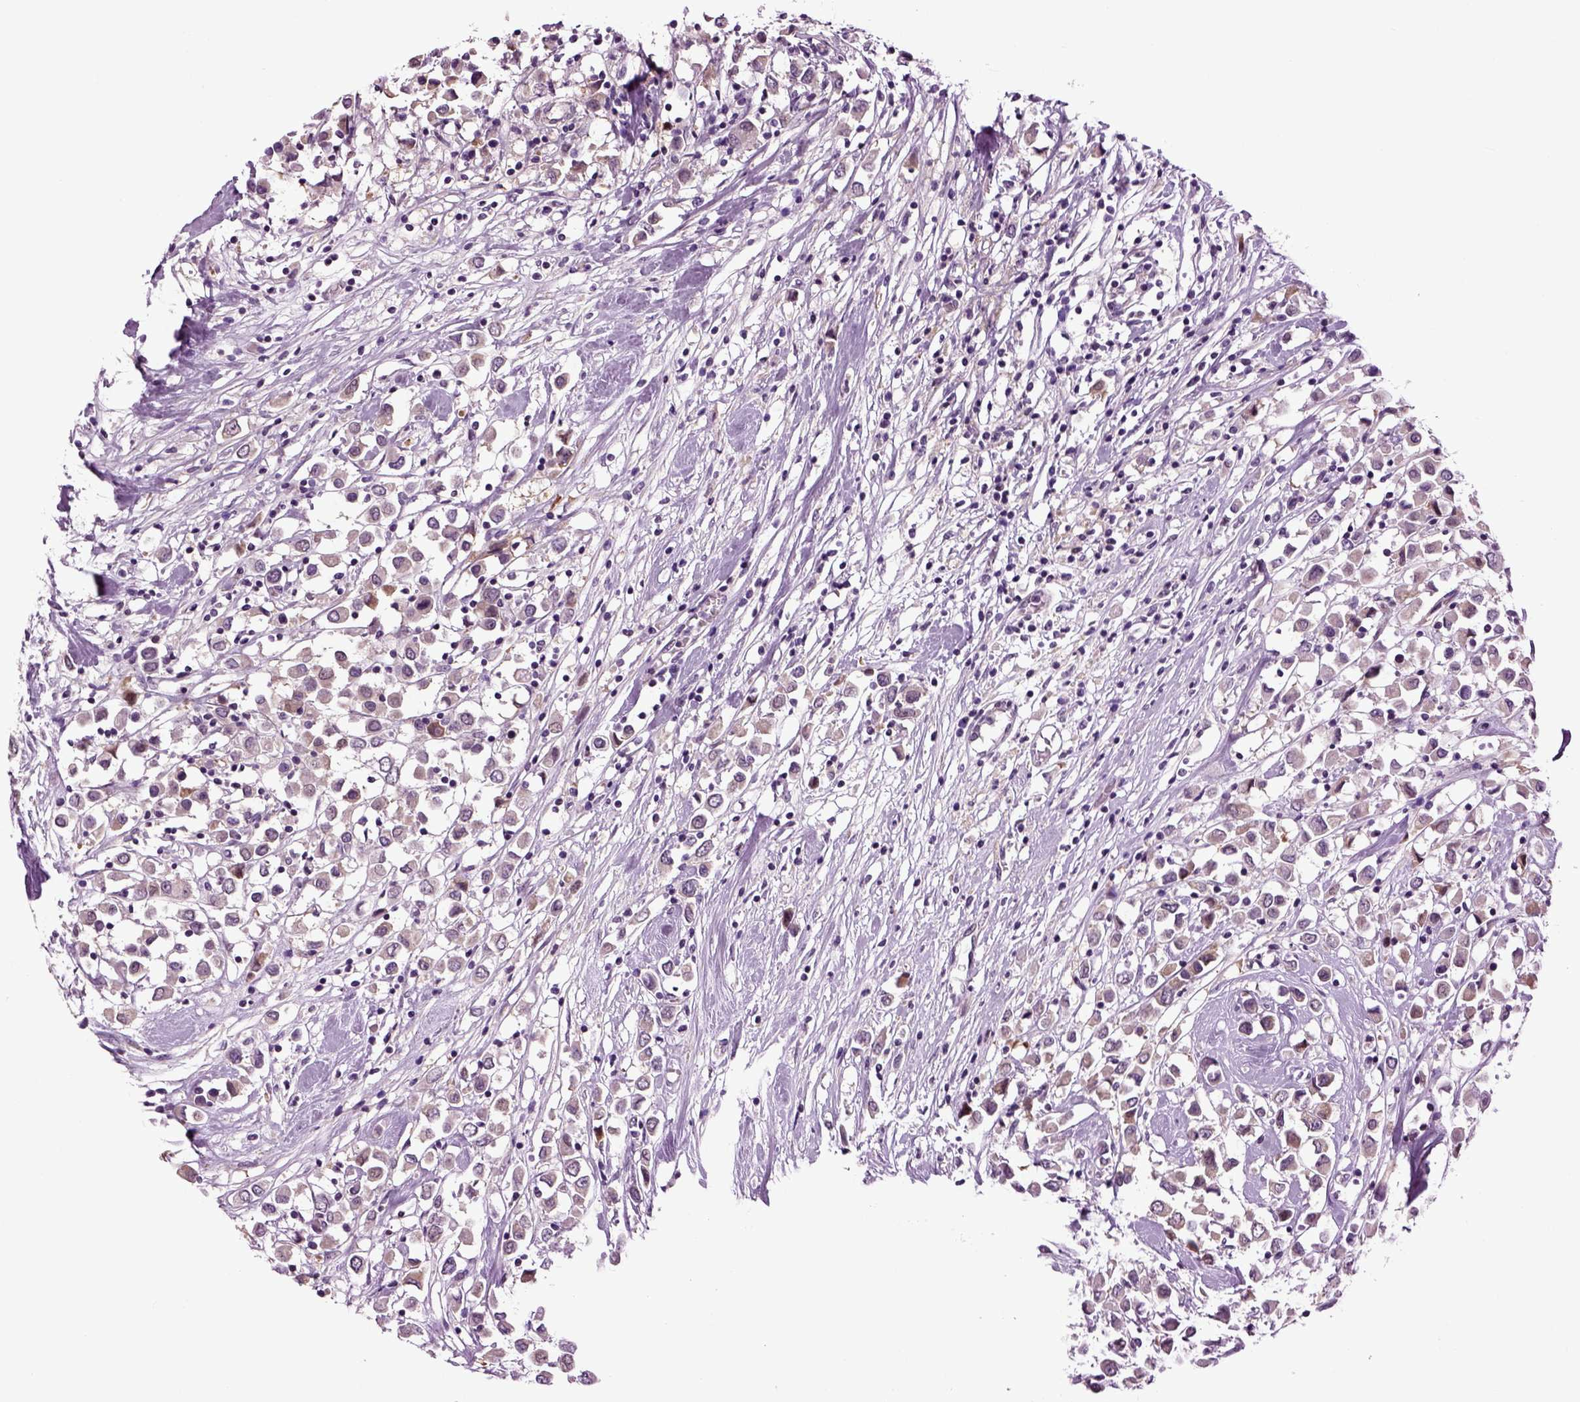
{"staining": {"intensity": "weak", "quantity": "<25%", "location": "cytoplasmic/membranous"}, "tissue": "breast cancer", "cell_type": "Tumor cells", "image_type": "cancer", "snomed": [{"axis": "morphology", "description": "Duct carcinoma"}, {"axis": "topography", "description": "Breast"}], "caption": "This is an immunohistochemistry image of breast infiltrating ductal carcinoma. There is no positivity in tumor cells.", "gene": "PLCH2", "patient": {"sex": "female", "age": 61}}